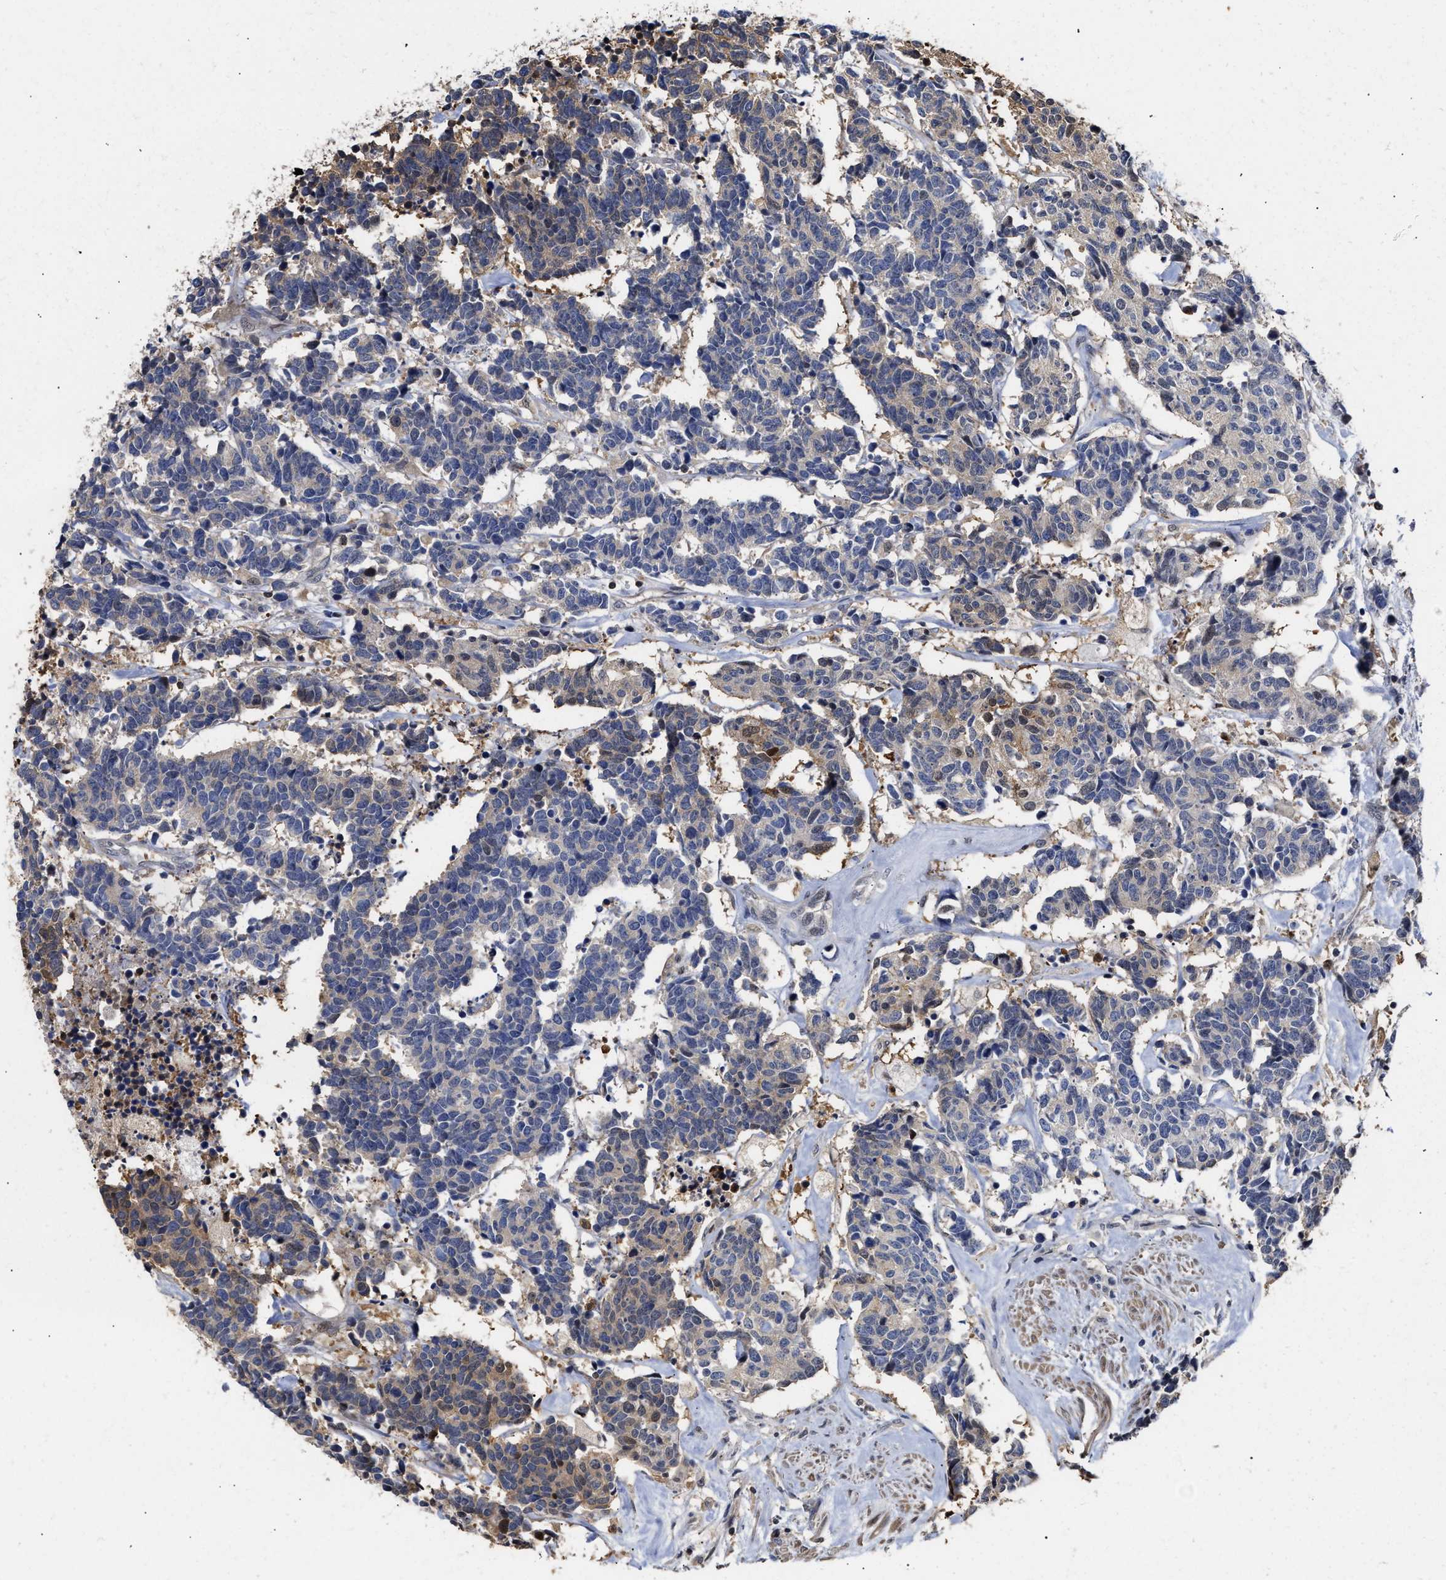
{"staining": {"intensity": "weak", "quantity": "25%-75%", "location": "cytoplasmic/membranous"}, "tissue": "carcinoid", "cell_type": "Tumor cells", "image_type": "cancer", "snomed": [{"axis": "morphology", "description": "Carcinoma, NOS"}, {"axis": "morphology", "description": "Carcinoid, malignant, NOS"}, {"axis": "topography", "description": "Urinary bladder"}], "caption": "About 25%-75% of tumor cells in human malignant carcinoid demonstrate weak cytoplasmic/membranous protein staining as visualized by brown immunohistochemical staining.", "gene": "KLHDC1", "patient": {"sex": "male", "age": 57}}